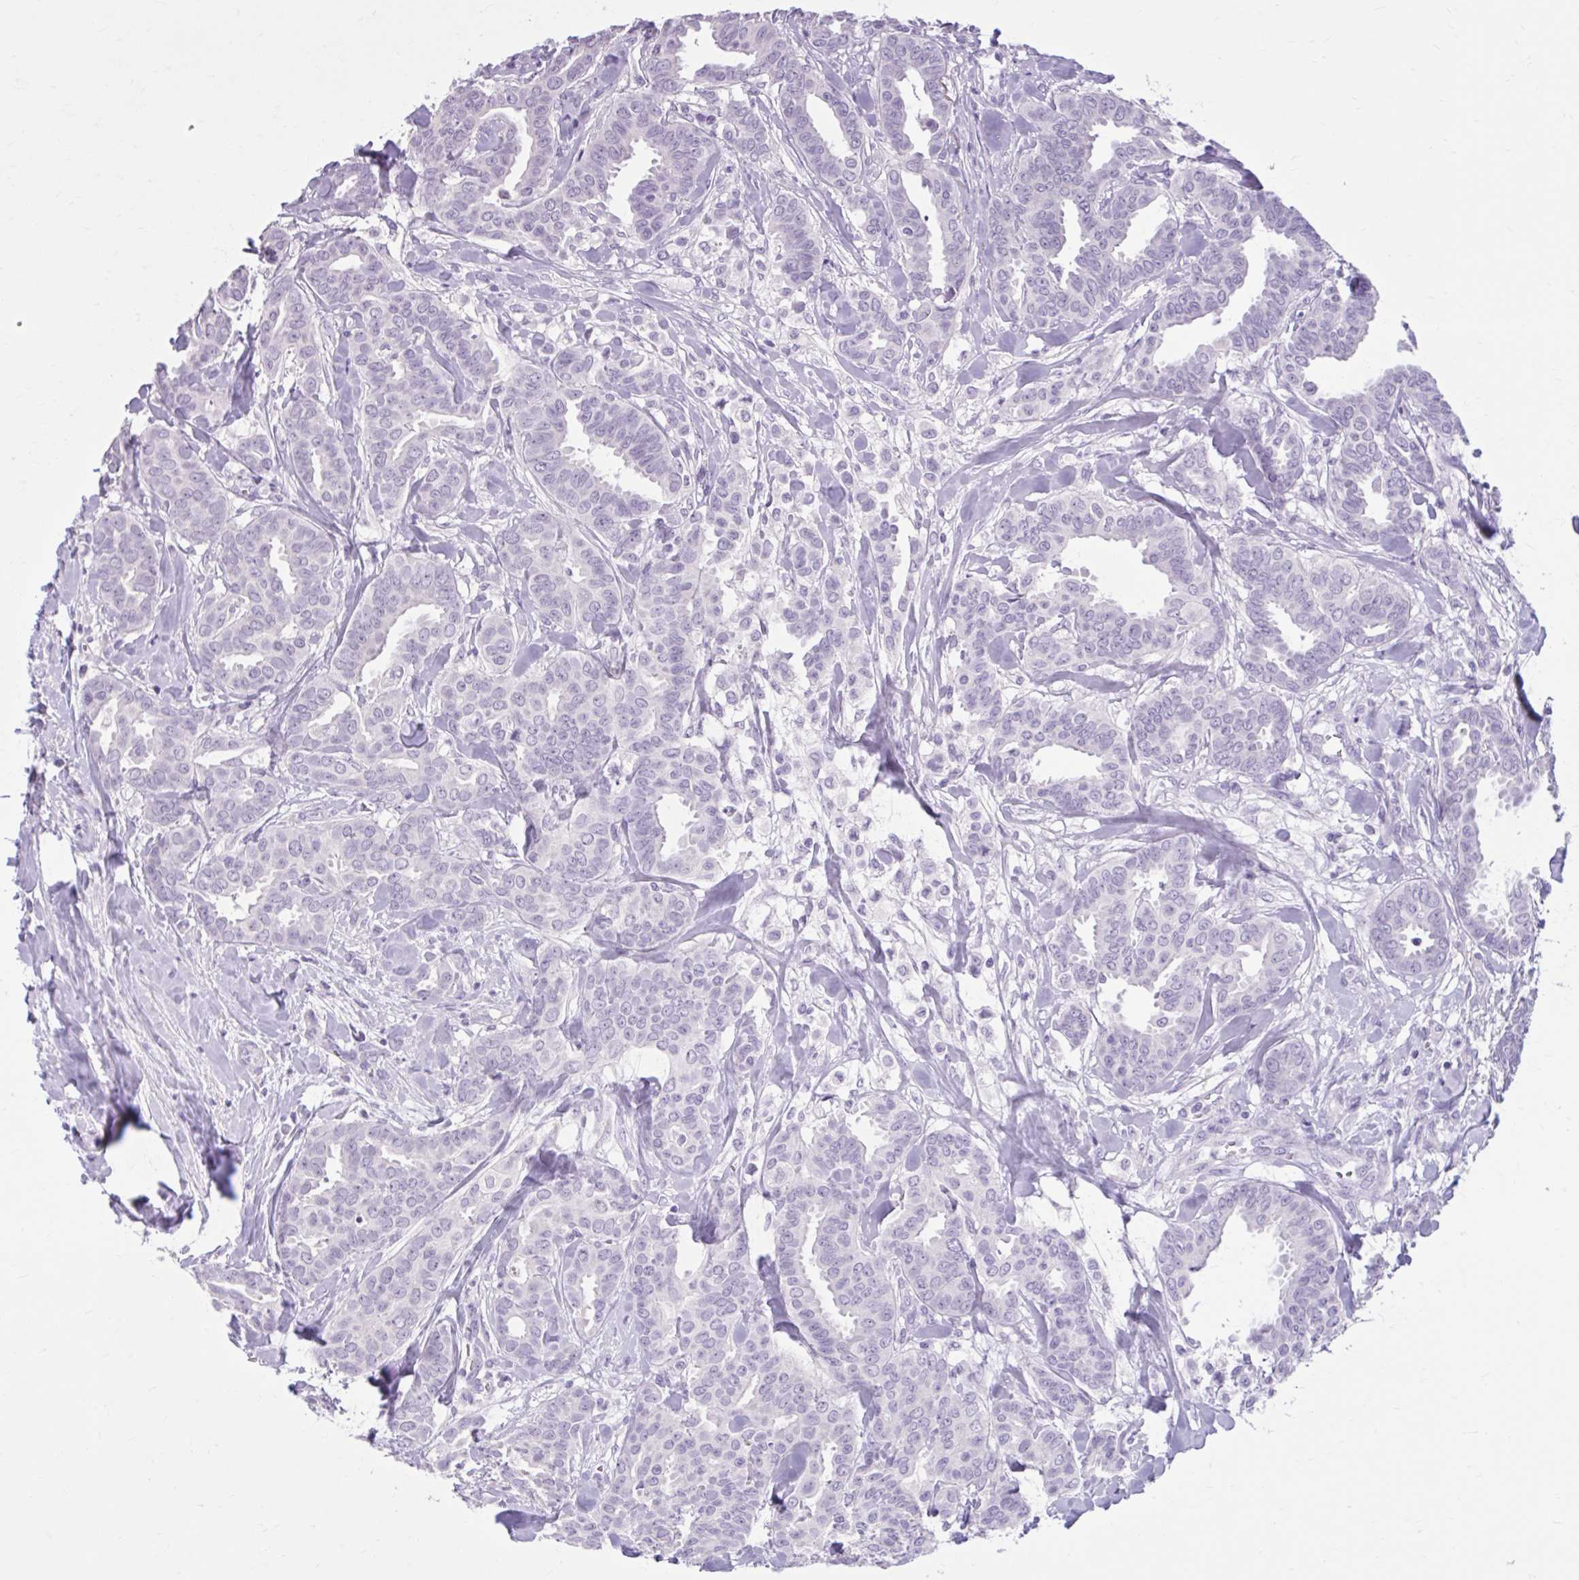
{"staining": {"intensity": "negative", "quantity": "none", "location": "none"}, "tissue": "breast cancer", "cell_type": "Tumor cells", "image_type": "cancer", "snomed": [{"axis": "morphology", "description": "Duct carcinoma"}, {"axis": "topography", "description": "Breast"}], "caption": "A high-resolution micrograph shows immunohistochemistry staining of breast cancer, which reveals no significant positivity in tumor cells.", "gene": "OR4B1", "patient": {"sex": "female", "age": 45}}